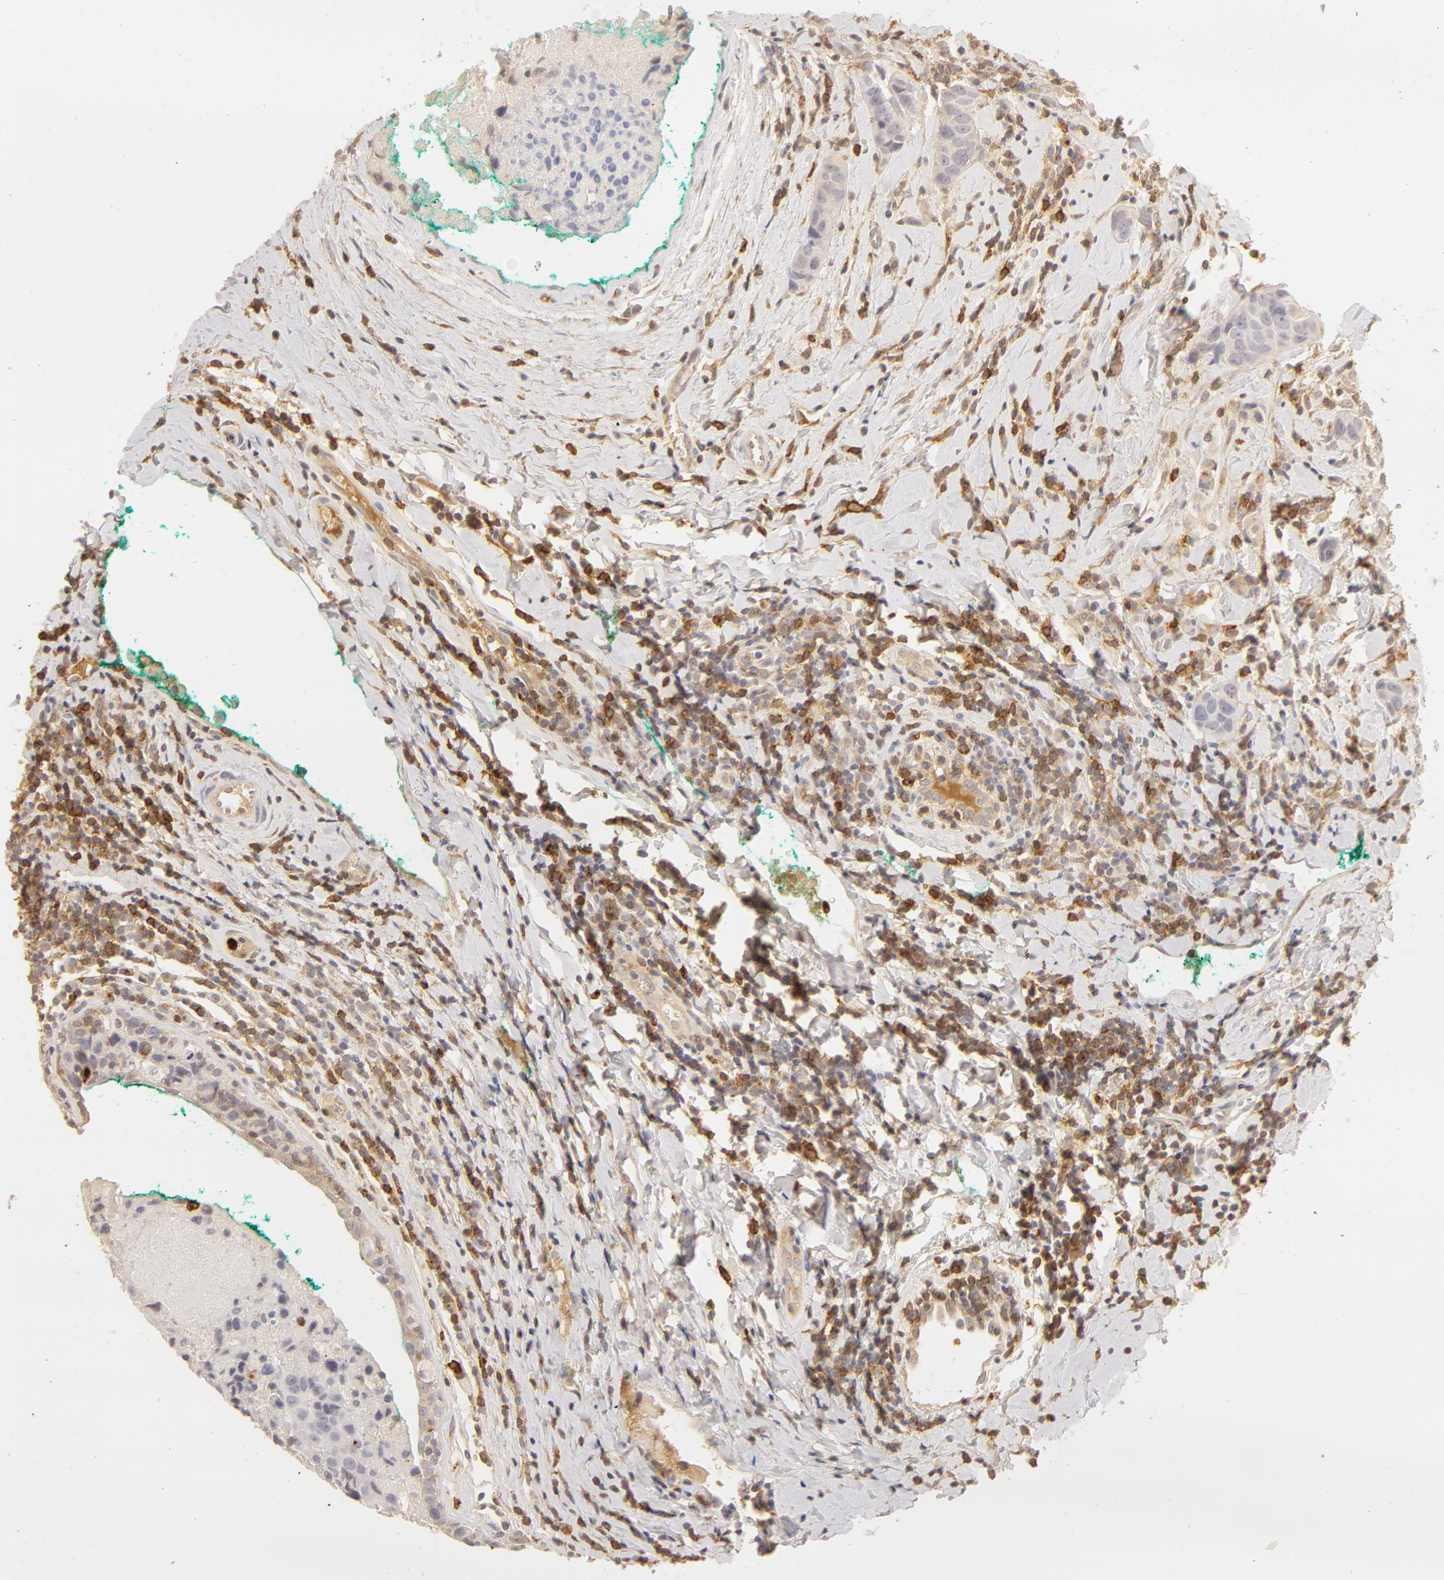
{"staining": {"intensity": "negative", "quantity": "none", "location": "none"}, "tissue": "breast cancer", "cell_type": "Tumor cells", "image_type": "cancer", "snomed": [{"axis": "morphology", "description": "Duct carcinoma"}, {"axis": "topography", "description": "Breast"}], "caption": "Immunohistochemical staining of human breast cancer (infiltrating ductal carcinoma) exhibits no significant positivity in tumor cells. (IHC, brightfield microscopy, high magnification).", "gene": "C1R", "patient": {"sex": "female", "age": 24}}